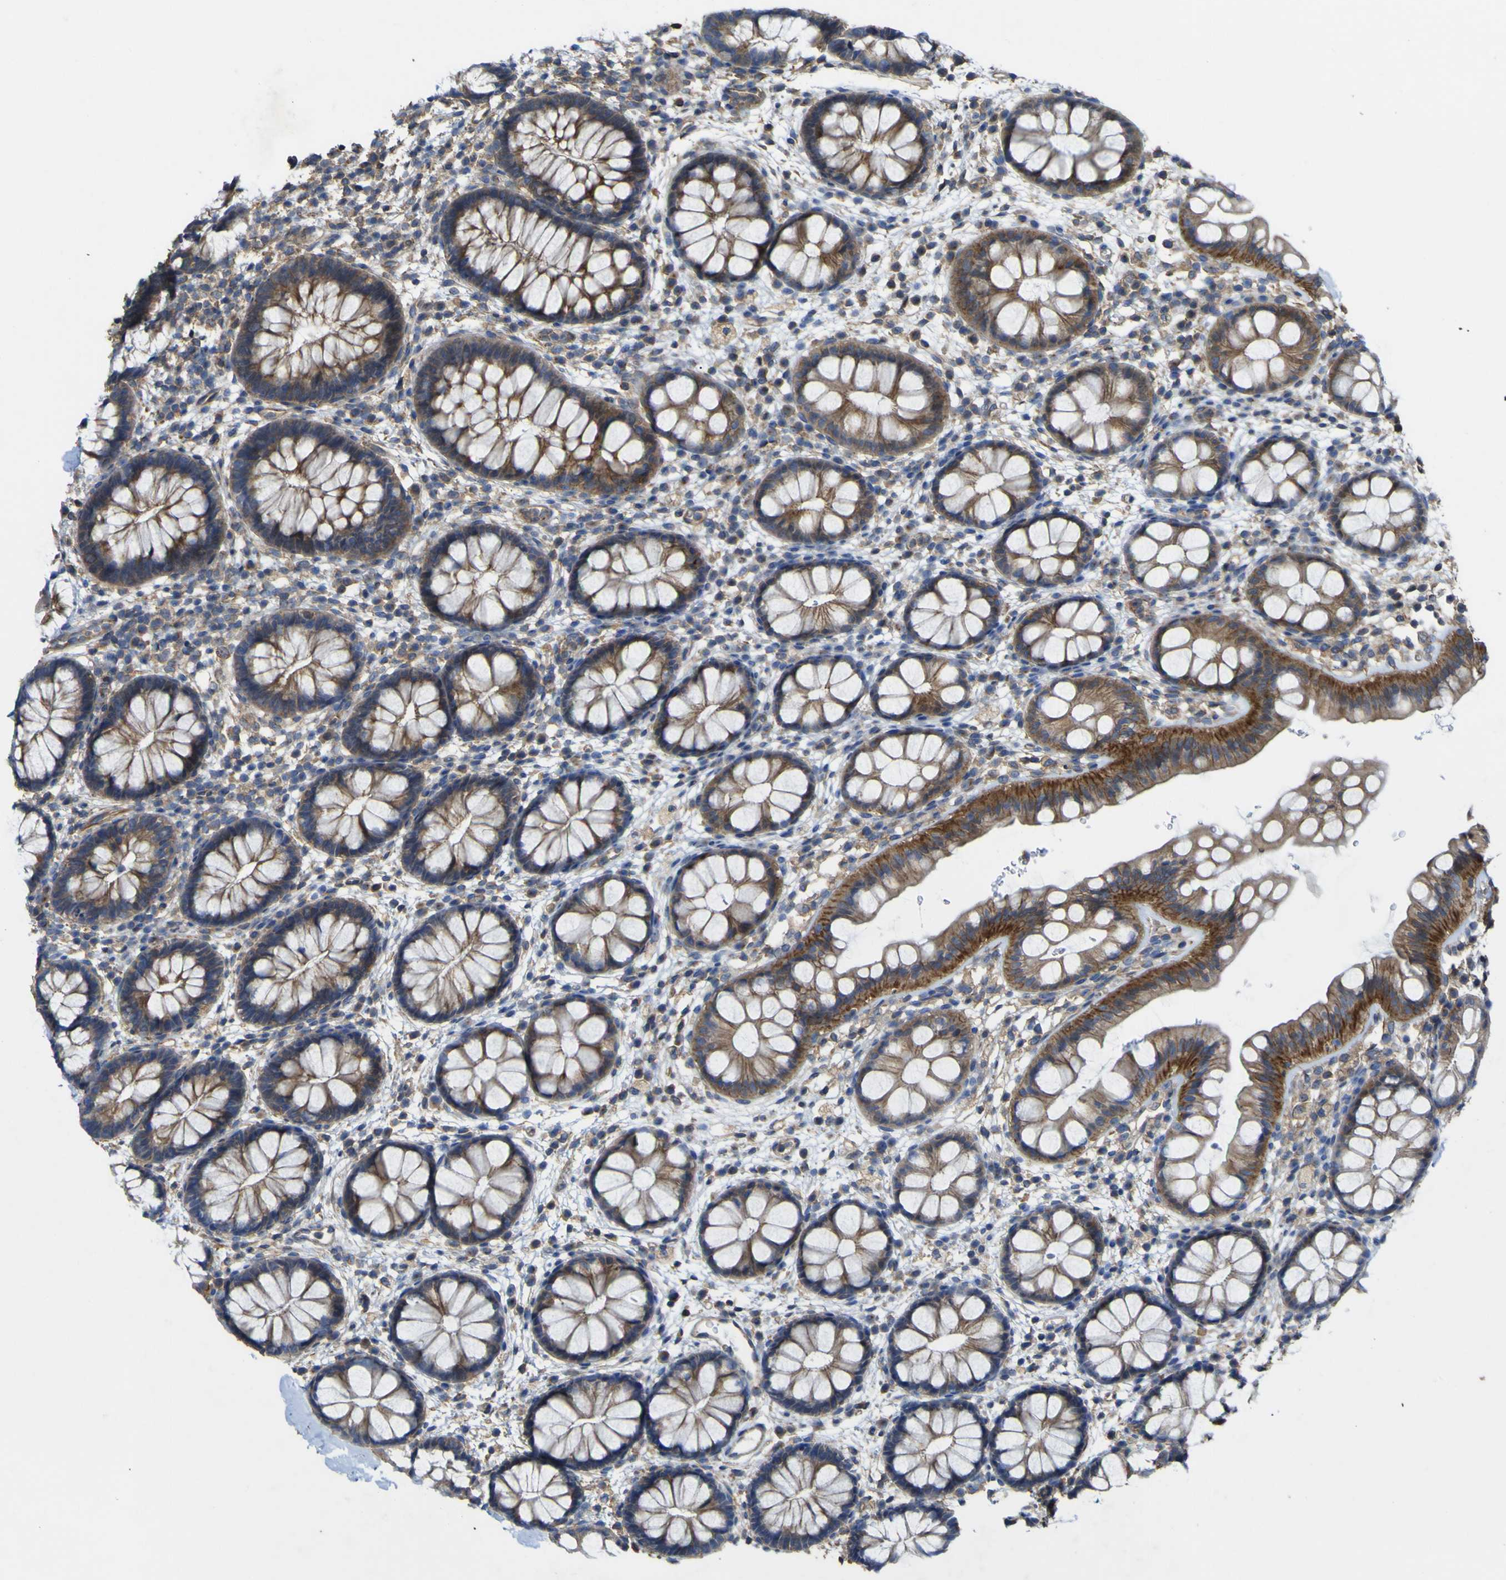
{"staining": {"intensity": "moderate", "quantity": ">75%", "location": "cytoplasmic/membranous"}, "tissue": "rectum", "cell_type": "Glandular cells", "image_type": "normal", "snomed": [{"axis": "morphology", "description": "Normal tissue, NOS"}, {"axis": "topography", "description": "Rectum"}], "caption": "High-power microscopy captured an IHC photomicrograph of benign rectum, revealing moderate cytoplasmic/membranous staining in about >75% of glandular cells. Using DAB (3,3'-diaminobenzidine) (brown) and hematoxylin (blue) stains, captured at high magnification using brightfield microscopy.", "gene": "TNFSF15", "patient": {"sex": "female", "age": 24}}